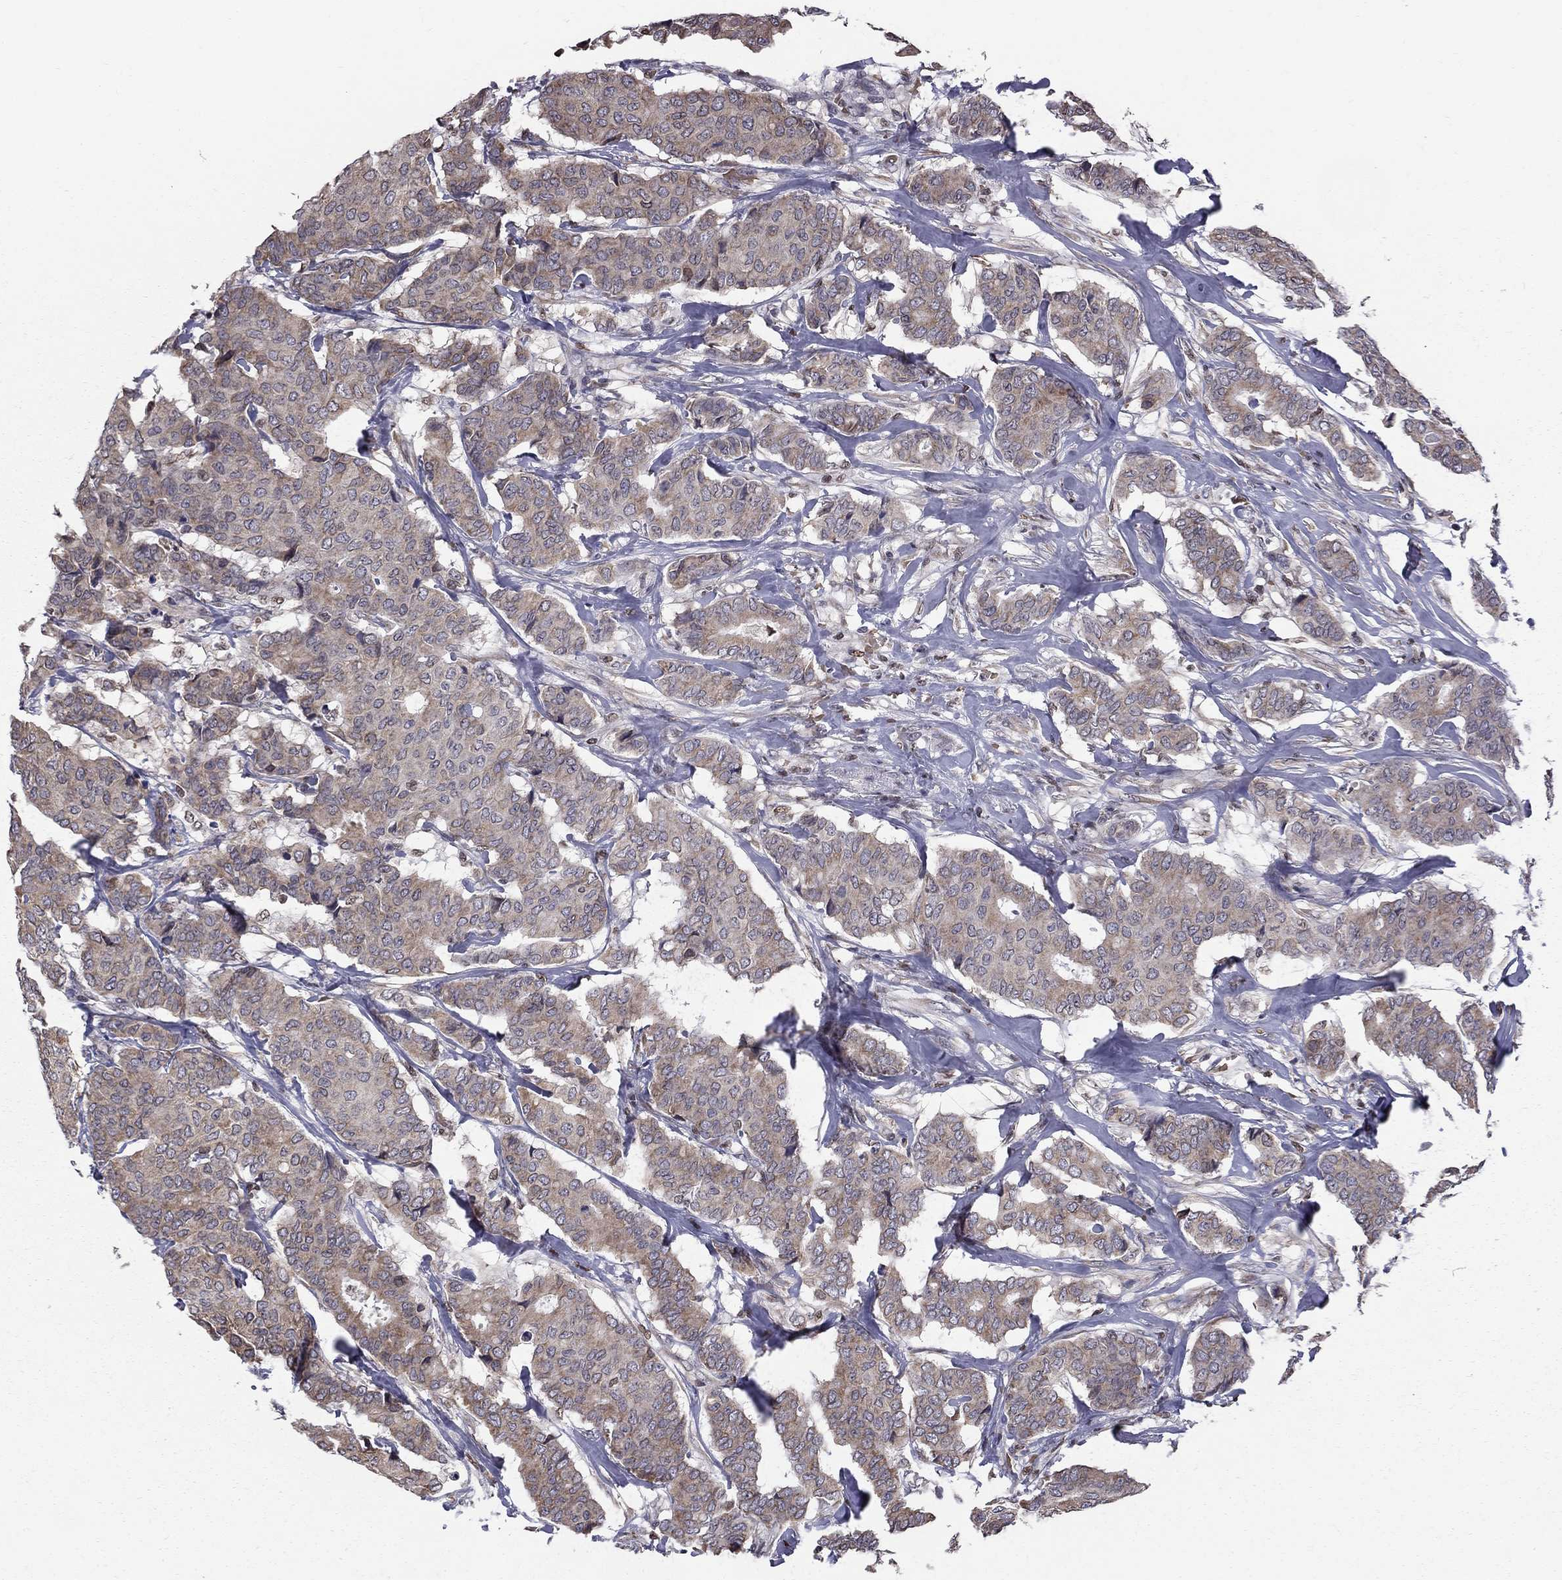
{"staining": {"intensity": "weak", "quantity": "25%-75%", "location": "cytoplasmic/membranous"}, "tissue": "breast cancer", "cell_type": "Tumor cells", "image_type": "cancer", "snomed": [{"axis": "morphology", "description": "Duct carcinoma"}, {"axis": "topography", "description": "Breast"}], "caption": "Infiltrating ductal carcinoma (breast) tissue demonstrates weak cytoplasmic/membranous positivity in approximately 25%-75% of tumor cells, visualized by immunohistochemistry.", "gene": "HSPB2", "patient": {"sex": "female", "age": 75}}